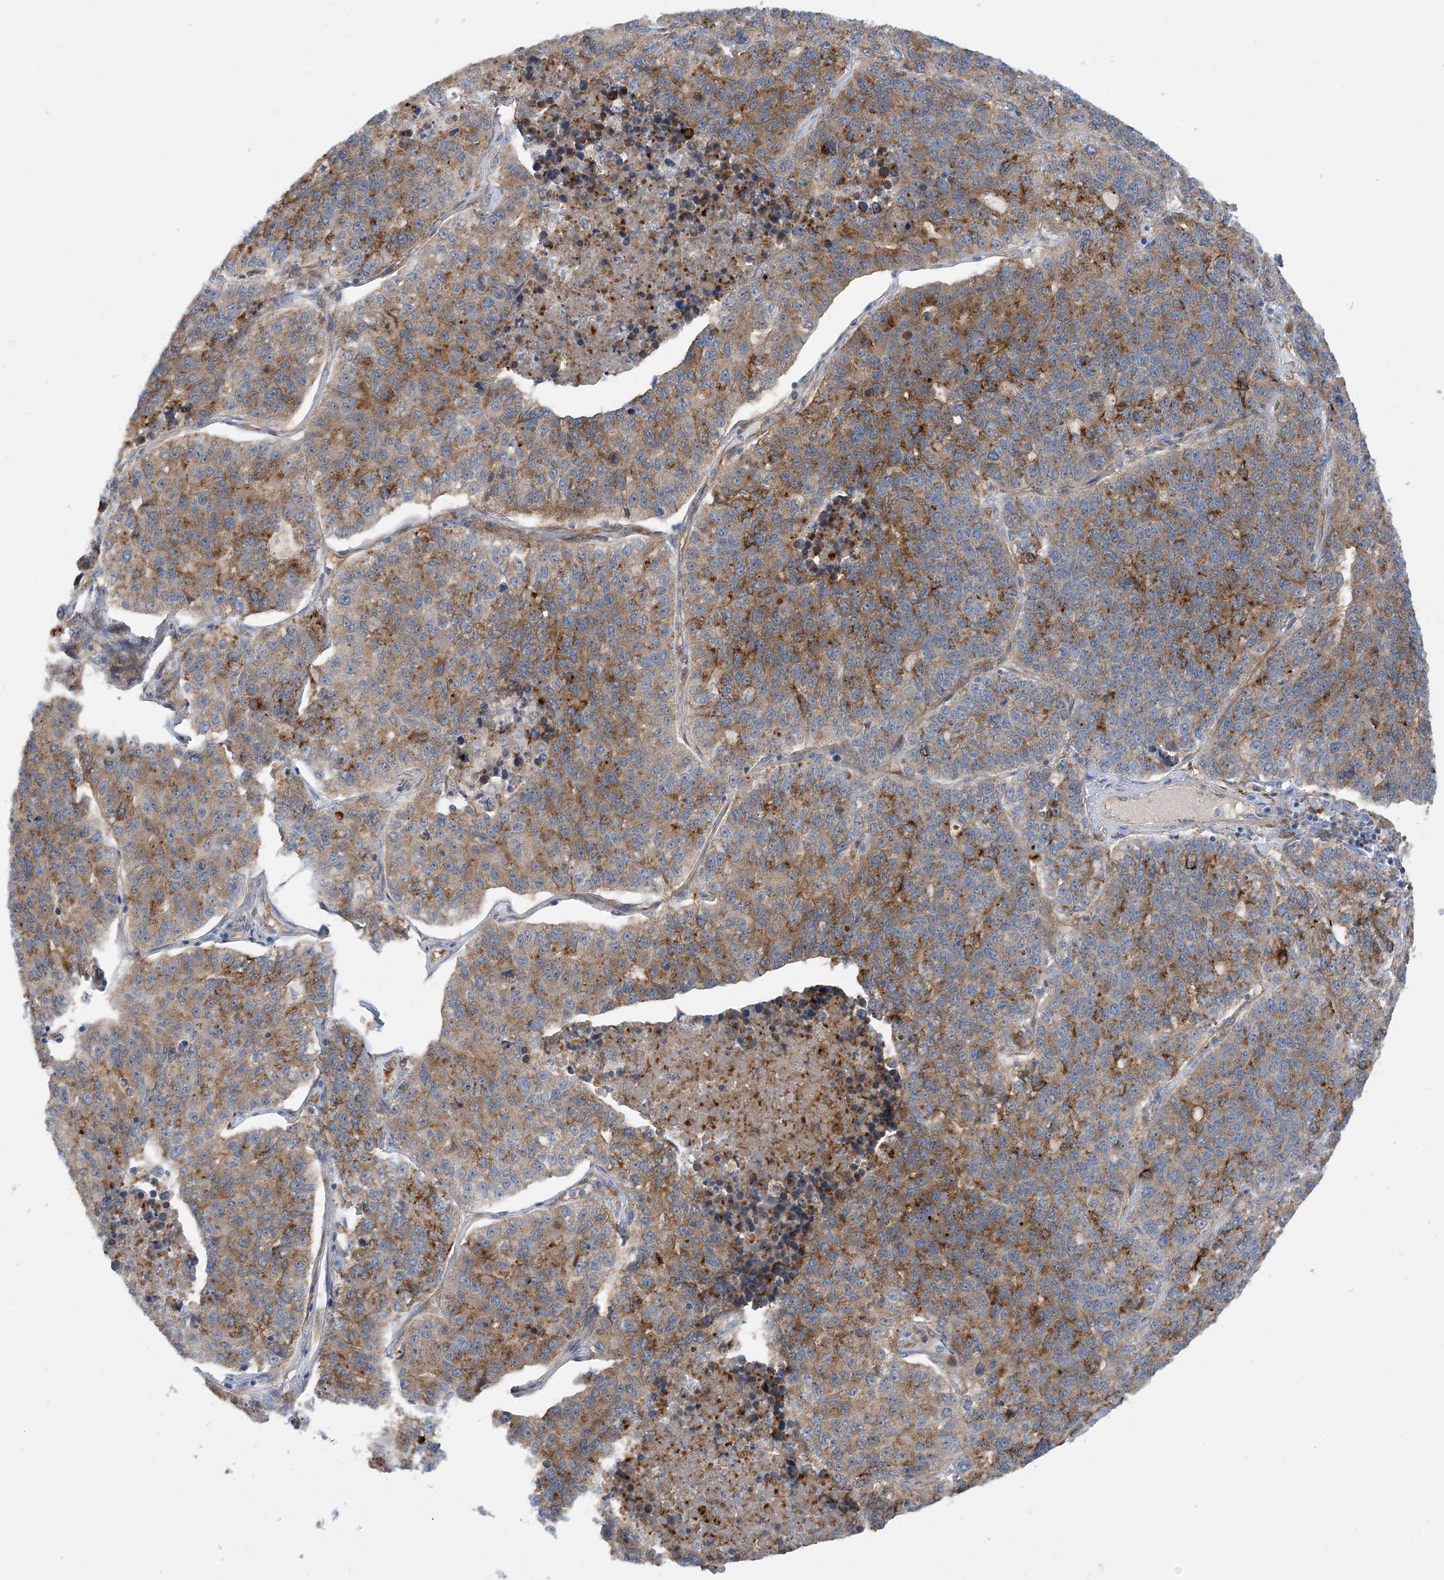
{"staining": {"intensity": "moderate", "quantity": ">75%", "location": "cytoplasmic/membranous"}, "tissue": "lung cancer", "cell_type": "Tumor cells", "image_type": "cancer", "snomed": [{"axis": "morphology", "description": "Adenocarcinoma, NOS"}, {"axis": "topography", "description": "Lung"}], "caption": "Protein expression analysis of lung adenocarcinoma reveals moderate cytoplasmic/membranous positivity in approximately >75% of tumor cells.", "gene": "EIF2A", "patient": {"sex": "male", "age": 49}}